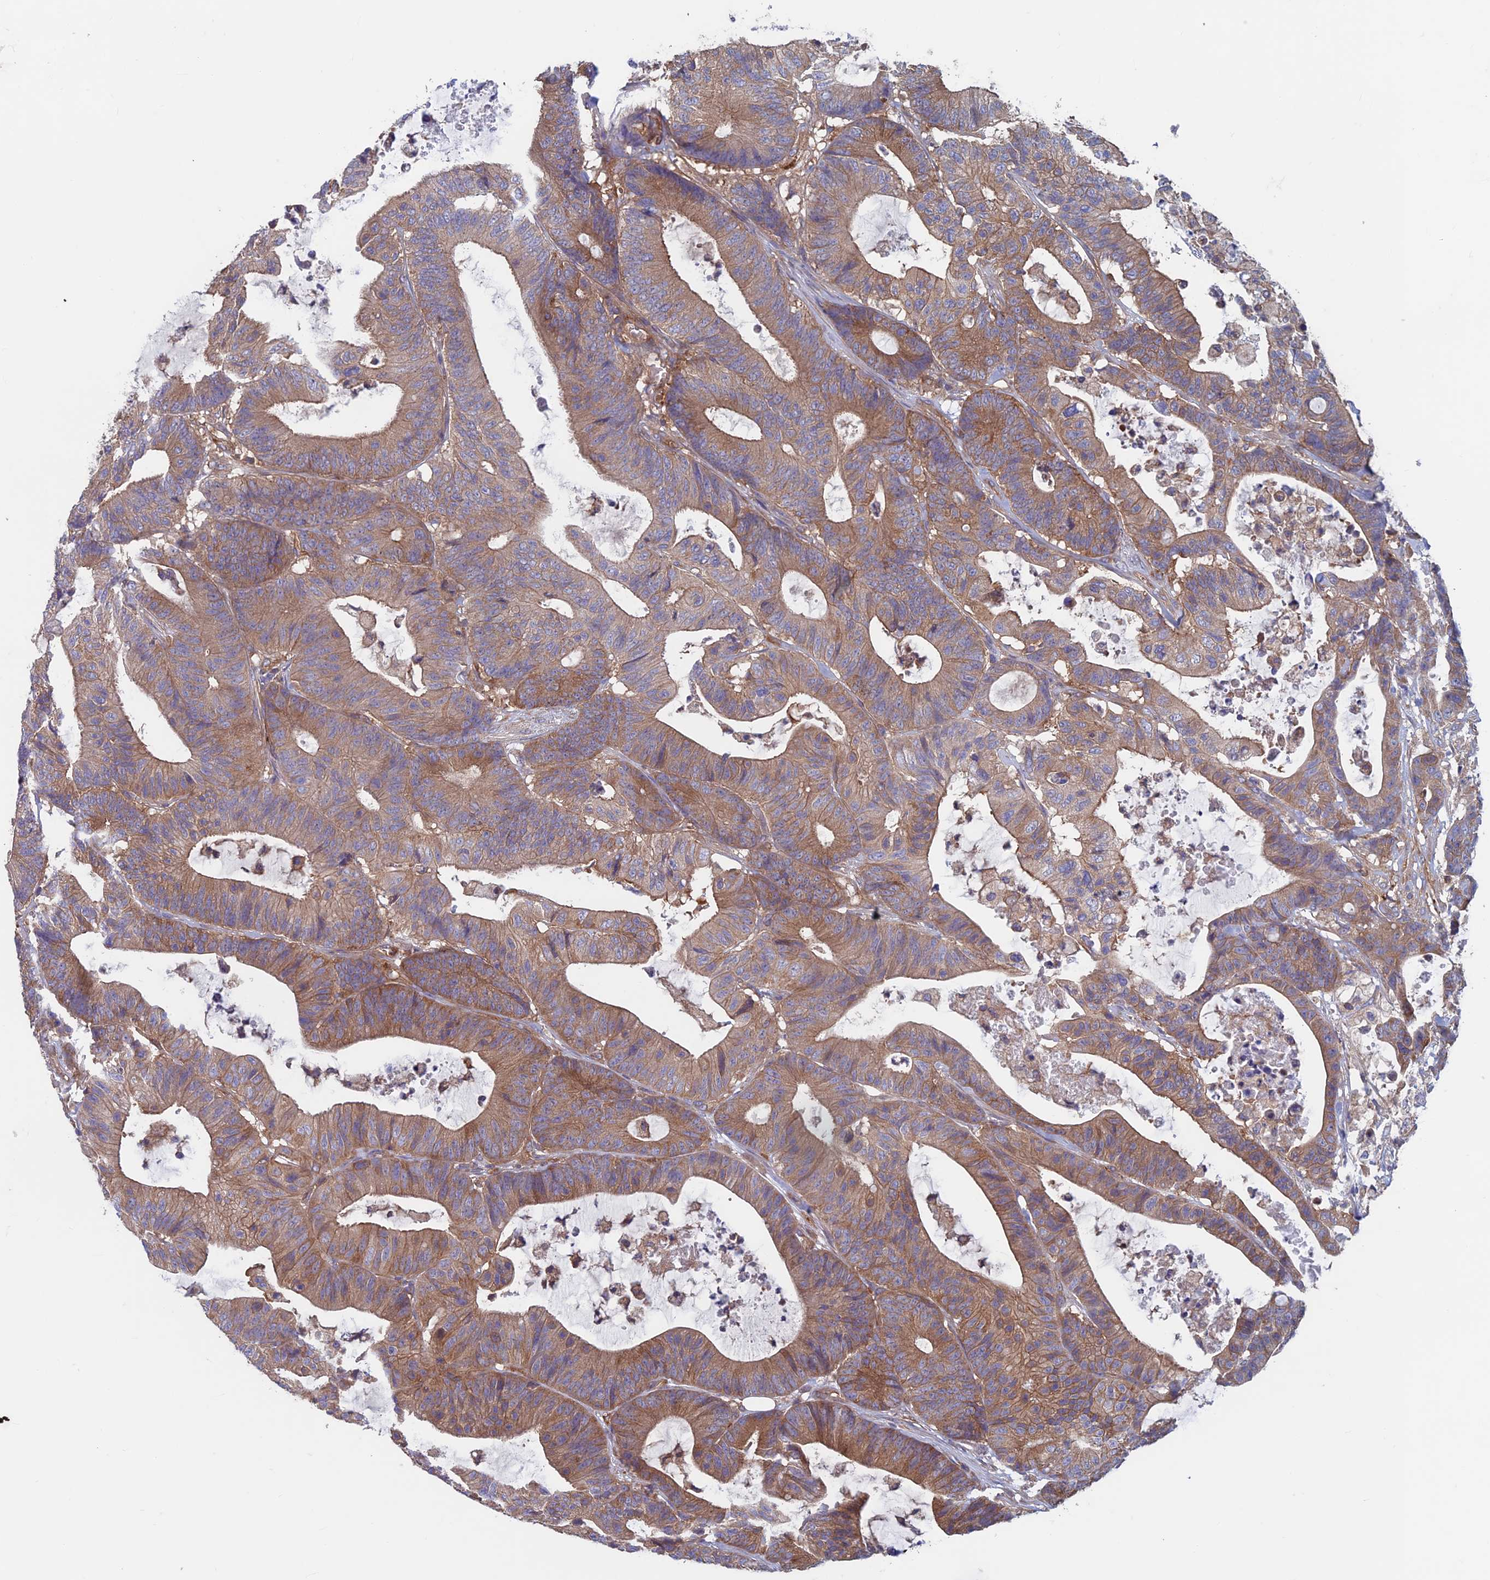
{"staining": {"intensity": "moderate", "quantity": ">75%", "location": "cytoplasmic/membranous"}, "tissue": "colorectal cancer", "cell_type": "Tumor cells", "image_type": "cancer", "snomed": [{"axis": "morphology", "description": "Adenocarcinoma, NOS"}, {"axis": "topography", "description": "Colon"}], "caption": "Colorectal adenocarcinoma stained with IHC exhibits moderate cytoplasmic/membranous expression in about >75% of tumor cells.", "gene": "DNM1L", "patient": {"sex": "female", "age": 84}}